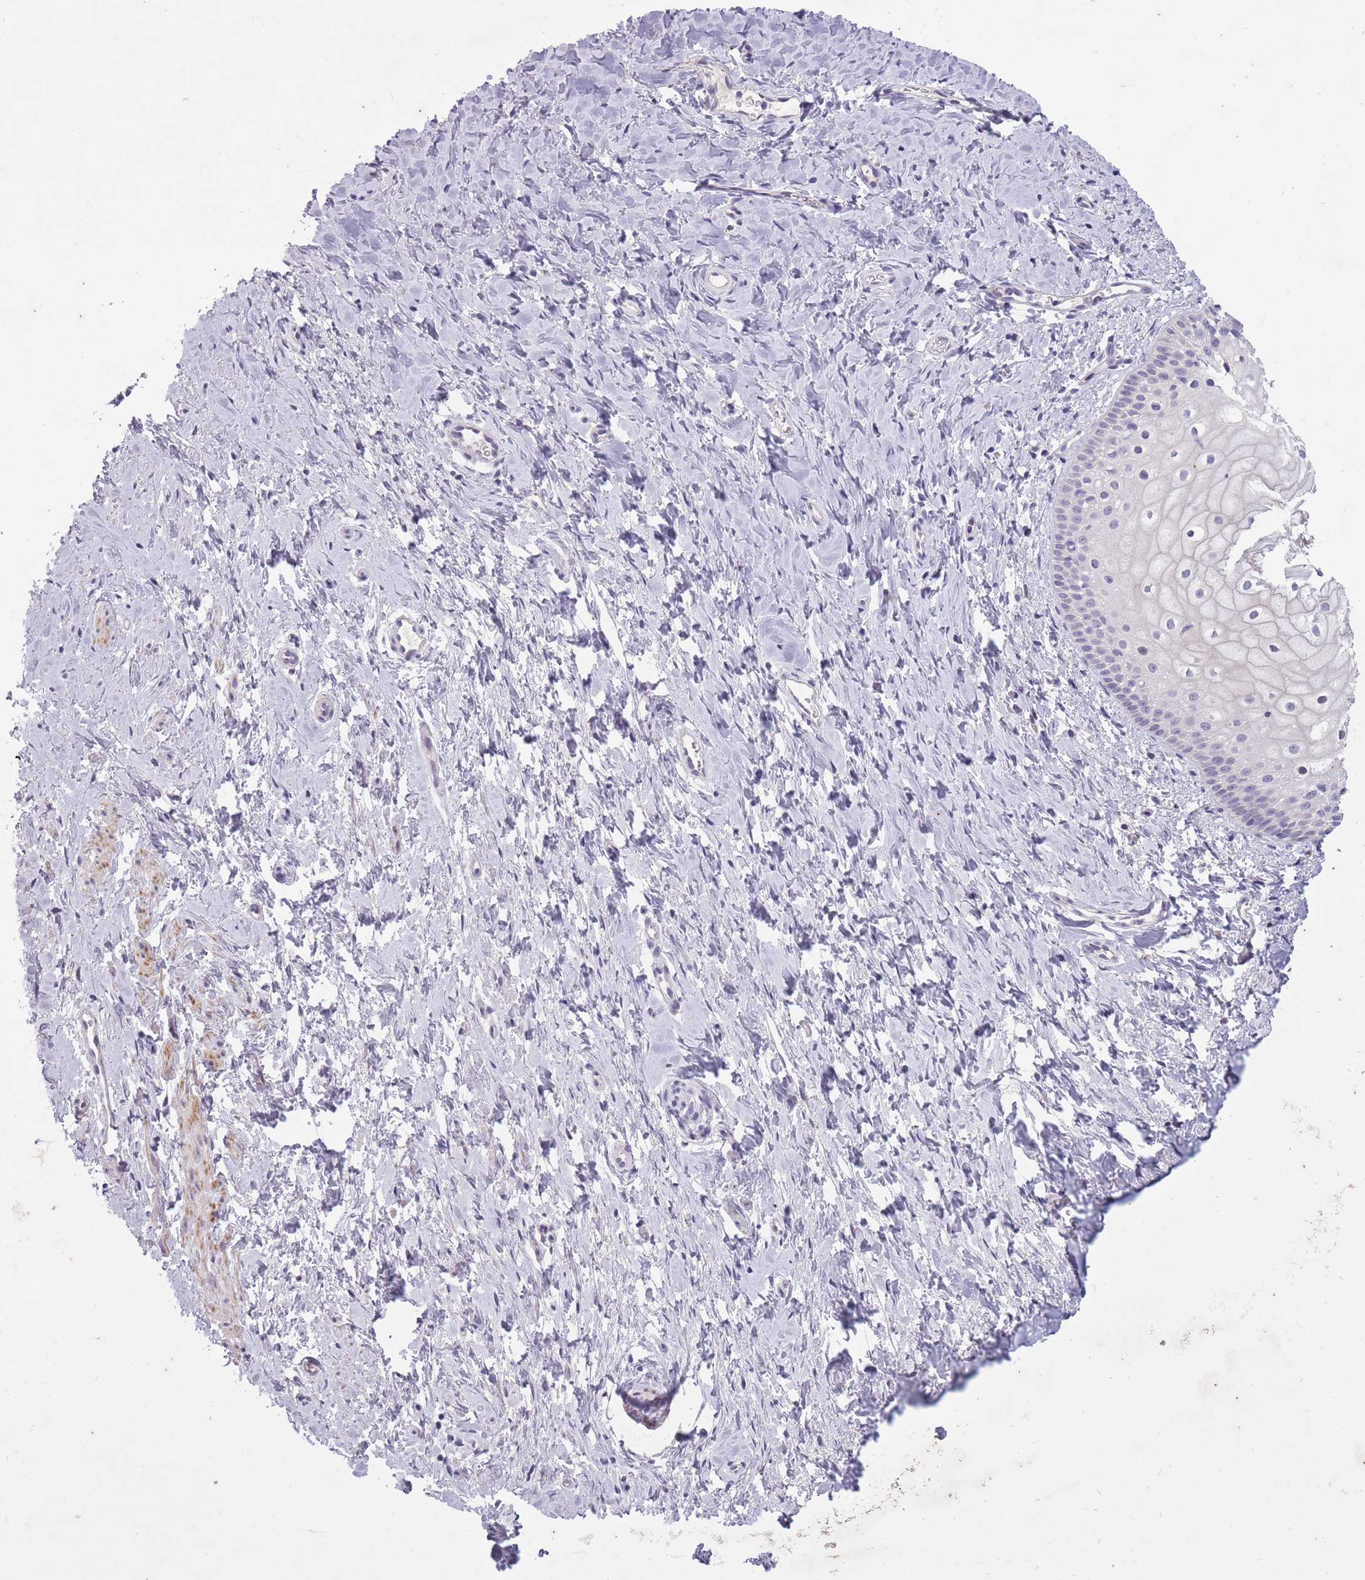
{"staining": {"intensity": "weak", "quantity": "<25%", "location": "cytoplasmic/membranous"}, "tissue": "vagina", "cell_type": "Squamous epithelial cells", "image_type": "normal", "snomed": [{"axis": "morphology", "description": "Normal tissue, NOS"}, {"axis": "topography", "description": "Vagina"}], "caption": "A micrograph of vagina stained for a protein shows no brown staining in squamous epithelial cells.", "gene": "CNTNAP3B", "patient": {"sex": "female", "age": 56}}